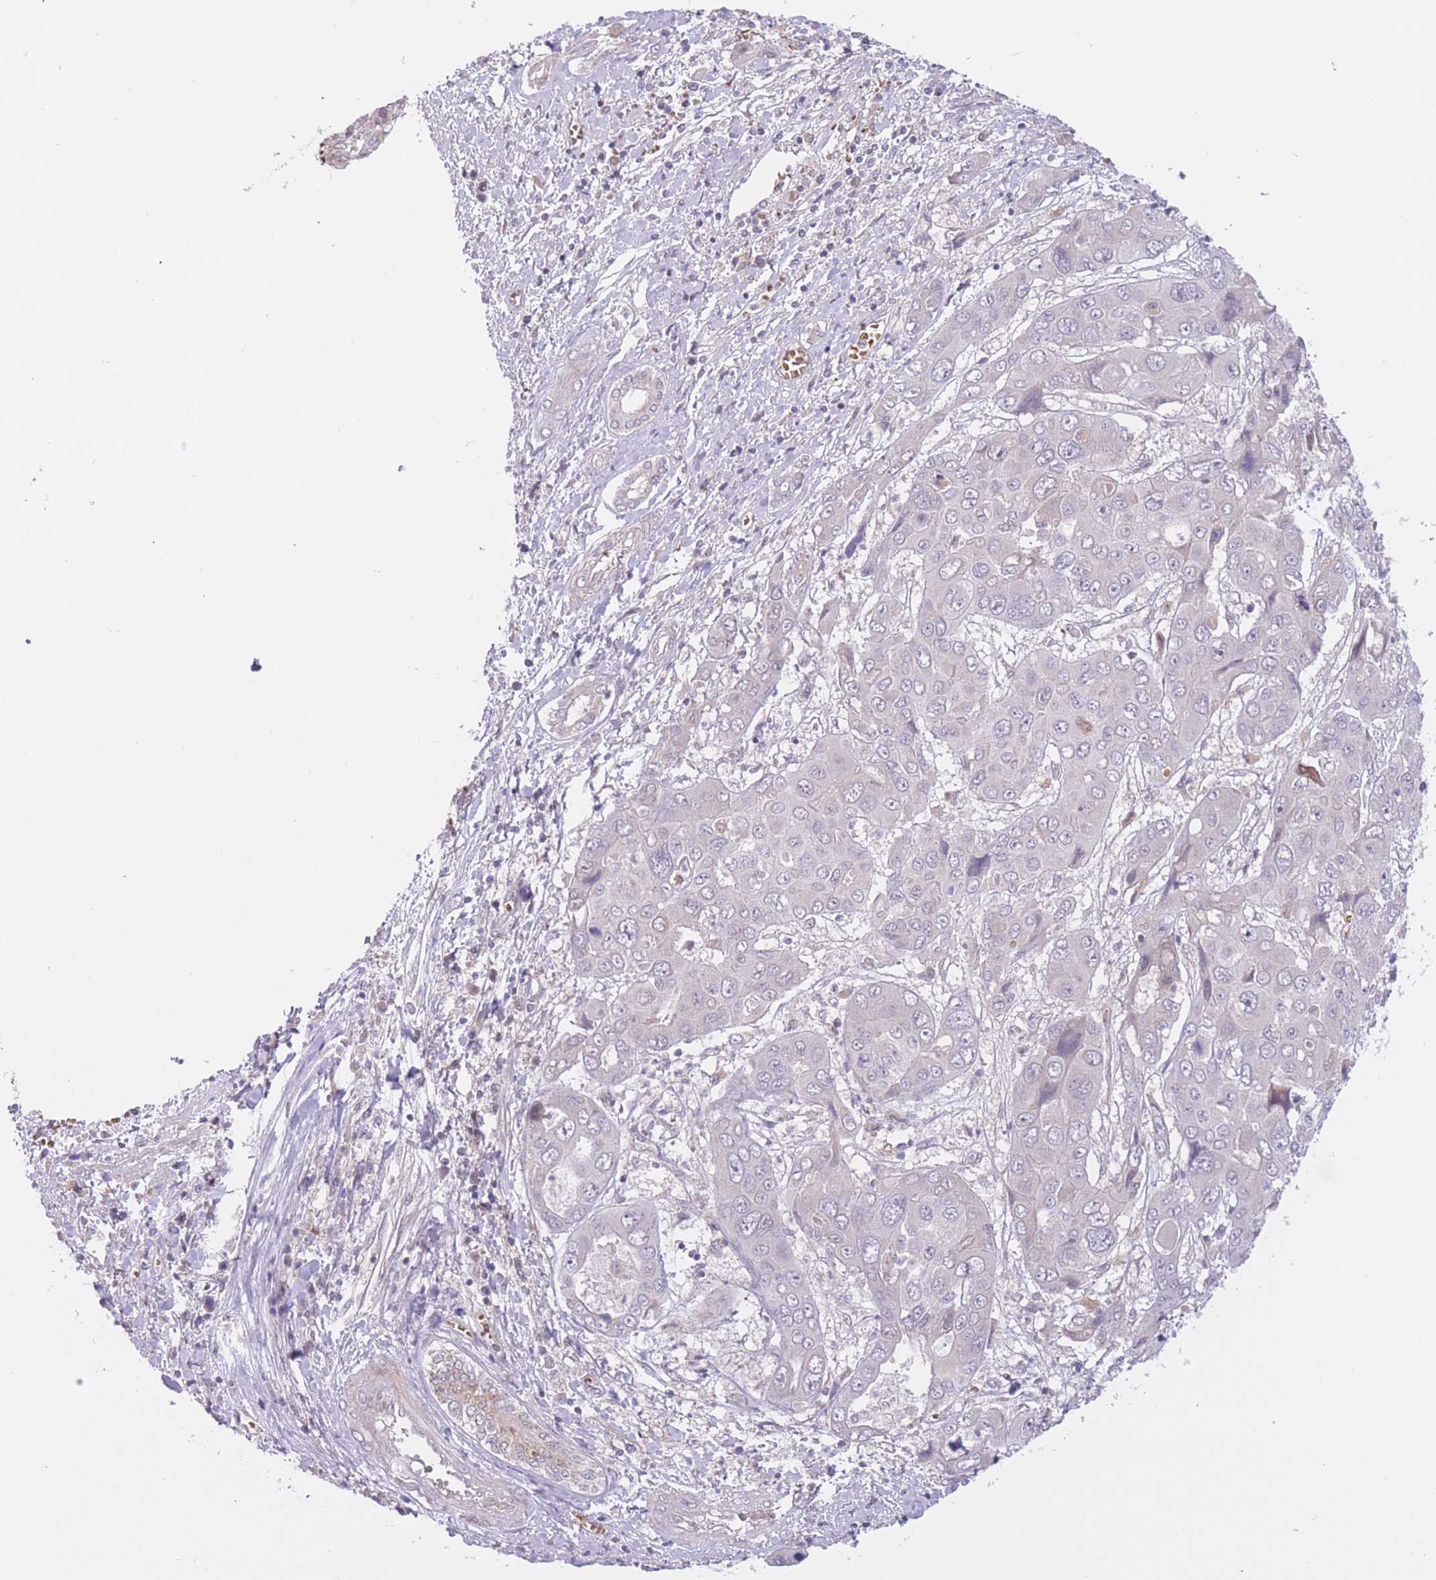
{"staining": {"intensity": "negative", "quantity": "none", "location": "none"}, "tissue": "liver cancer", "cell_type": "Tumor cells", "image_type": "cancer", "snomed": [{"axis": "morphology", "description": "Cholangiocarcinoma"}, {"axis": "topography", "description": "Liver"}], "caption": "Immunohistochemical staining of human liver cancer (cholangiocarcinoma) displays no significant expression in tumor cells.", "gene": "FUT5", "patient": {"sex": "male", "age": 67}}